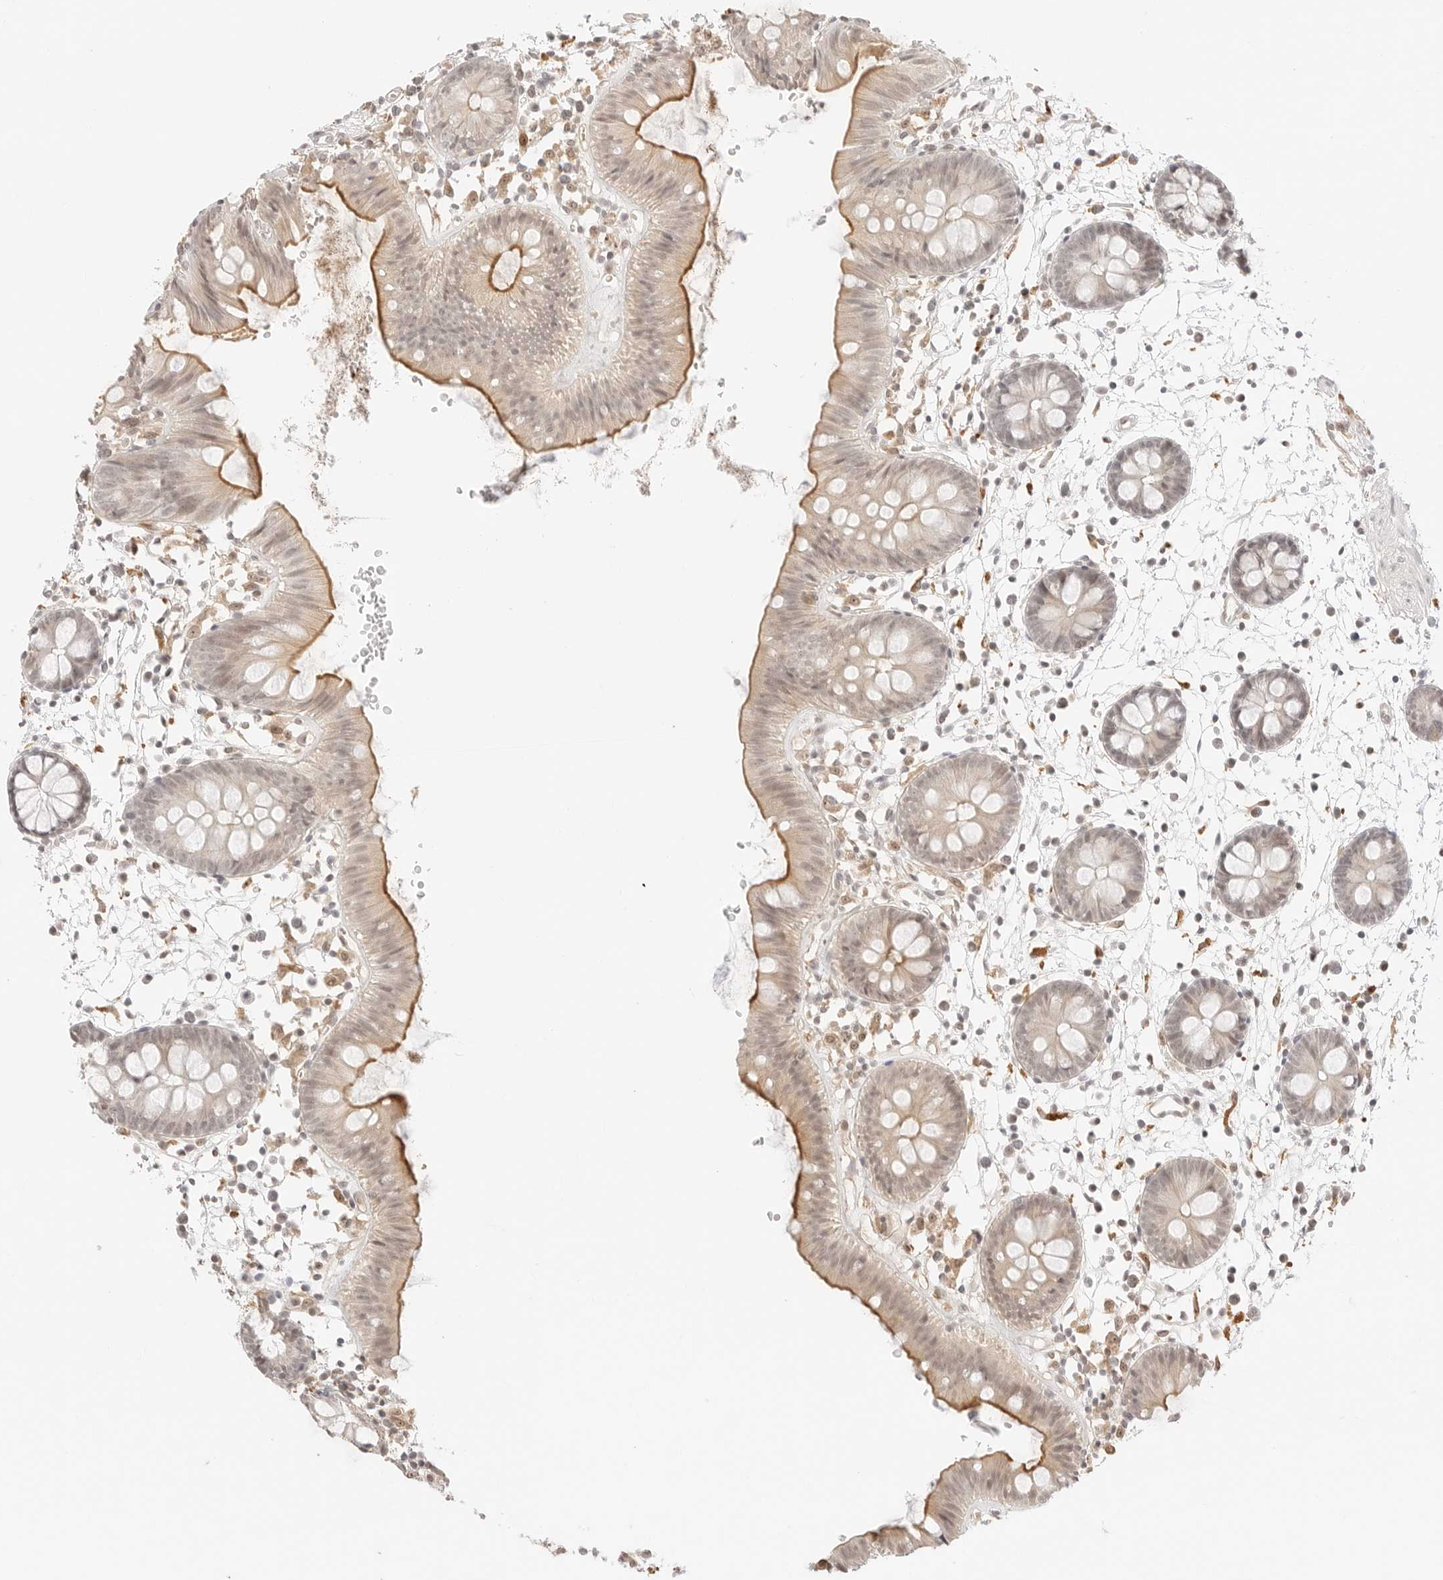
{"staining": {"intensity": "moderate", "quantity": ">75%", "location": "cytoplasmic/membranous"}, "tissue": "colon", "cell_type": "Endothelial cells", "image_type": "normal", "snomed": [{"axis": "morphology", "description": "Normal tissue, NOS"}, {"axis": "topography", "description": "Colon"}], "caption": "A micrograph showing moderate cytoplasmic/membranous expression in about >75% of endothelial cells in normal colon, as visualized by brown immunohistochemical staining.", "gene": "RPS6KL1", "patient": {"sex": "male", "age": 56}}